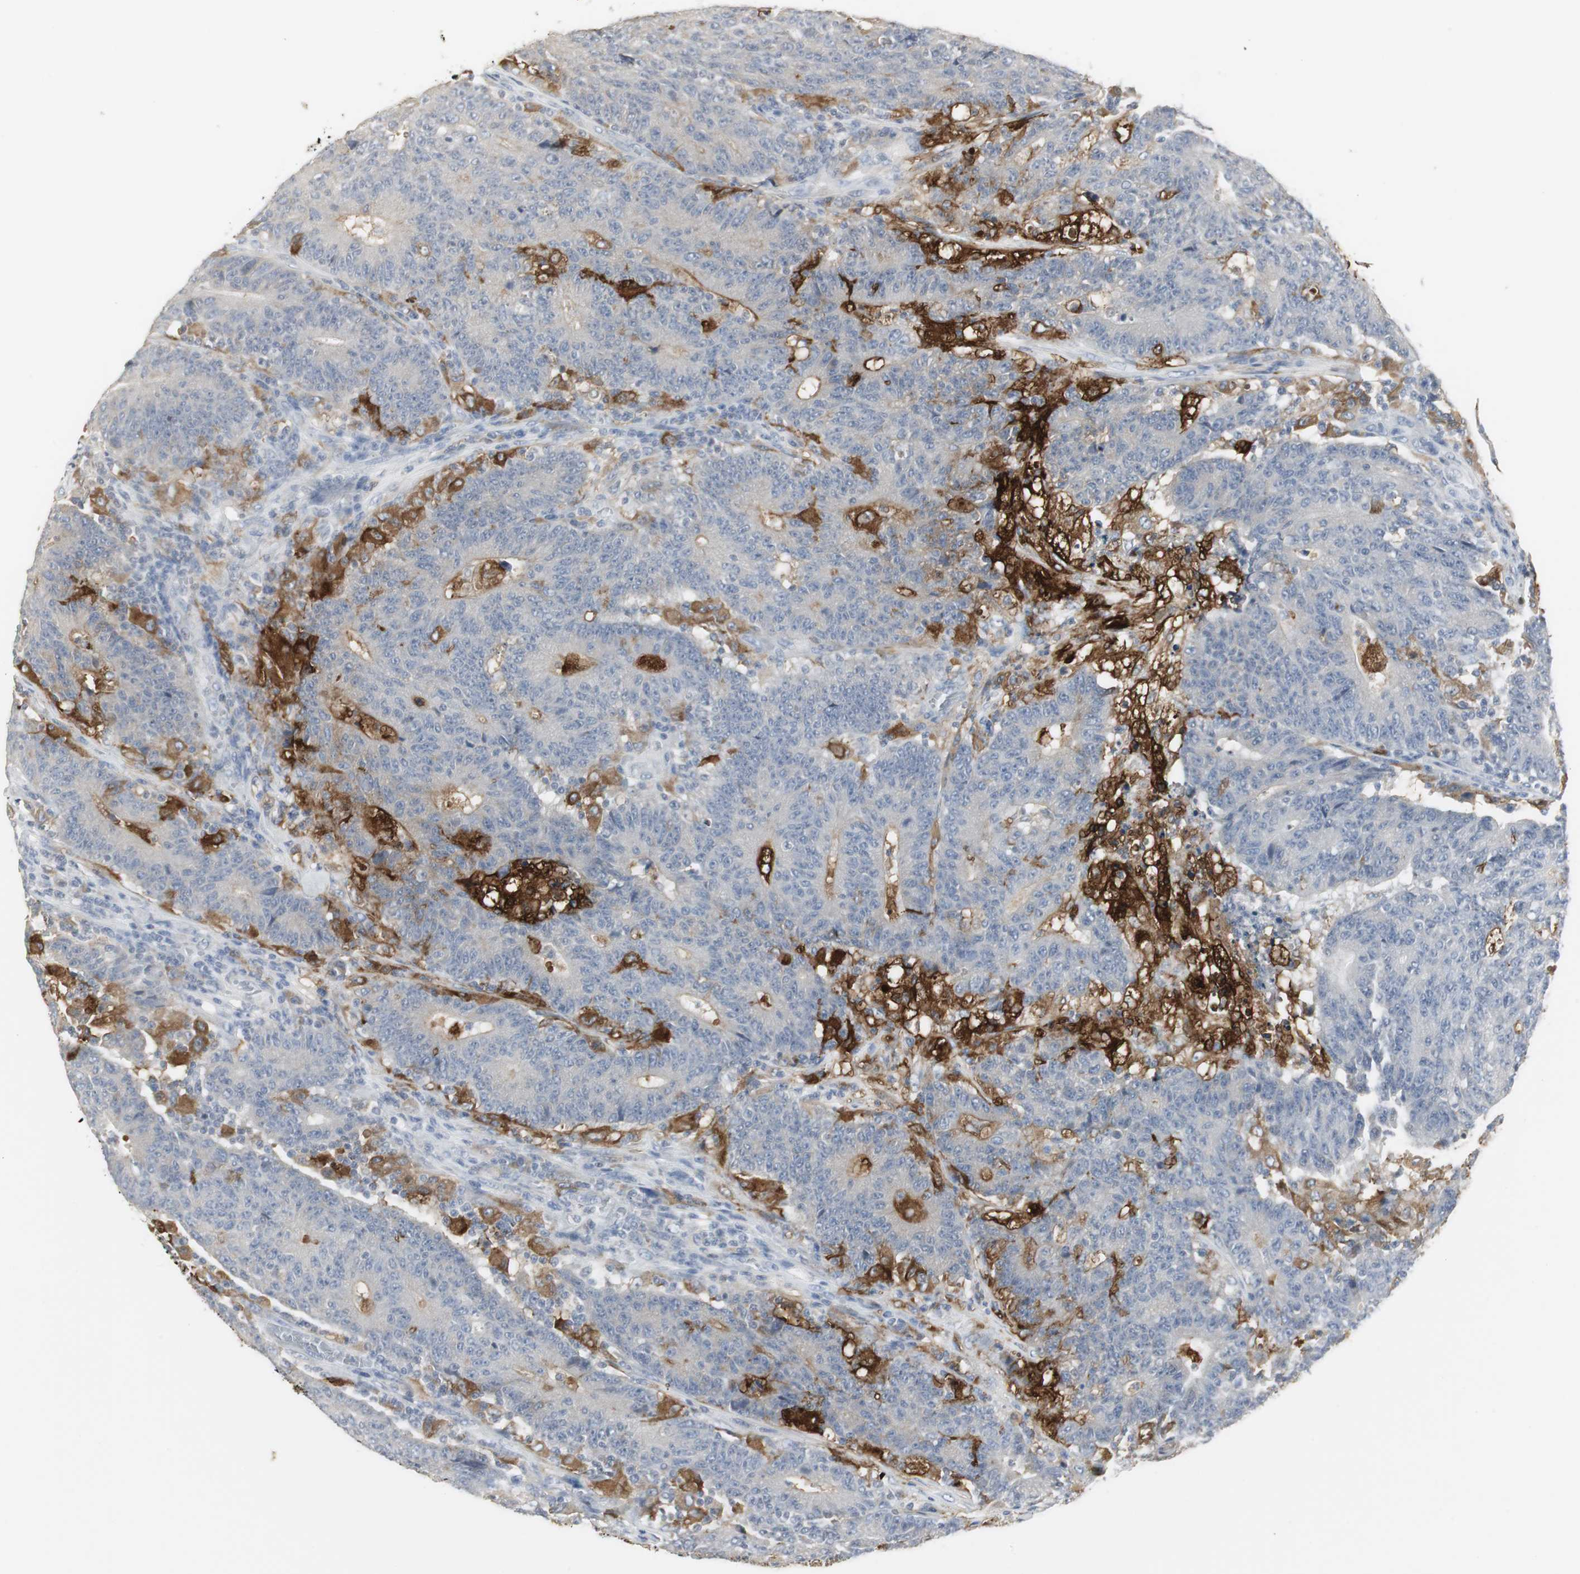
{"staining": {"intensity": "strong", "quantity": "<25%", "location": "cytoplasmic/membranous"}, "tissue": "colorectal cancer", "cell_type": "Tumor cells", "image_type": "cancer", "snomed": [{"axis": "morphology", "description": "Normal tissue, NOS"}, {"axis": "morphology", "description": "Adenocarcinoma, NOS"}, {"axis": "topography", "description": "Colon"}], "caption": "IHC of human colorectal cancer shows medium levels of strong cytoplasmic/membranous expression in about <25% of tumor cells.", "gene": "PI15", "patient": {"sex": "female", "age": 75}}